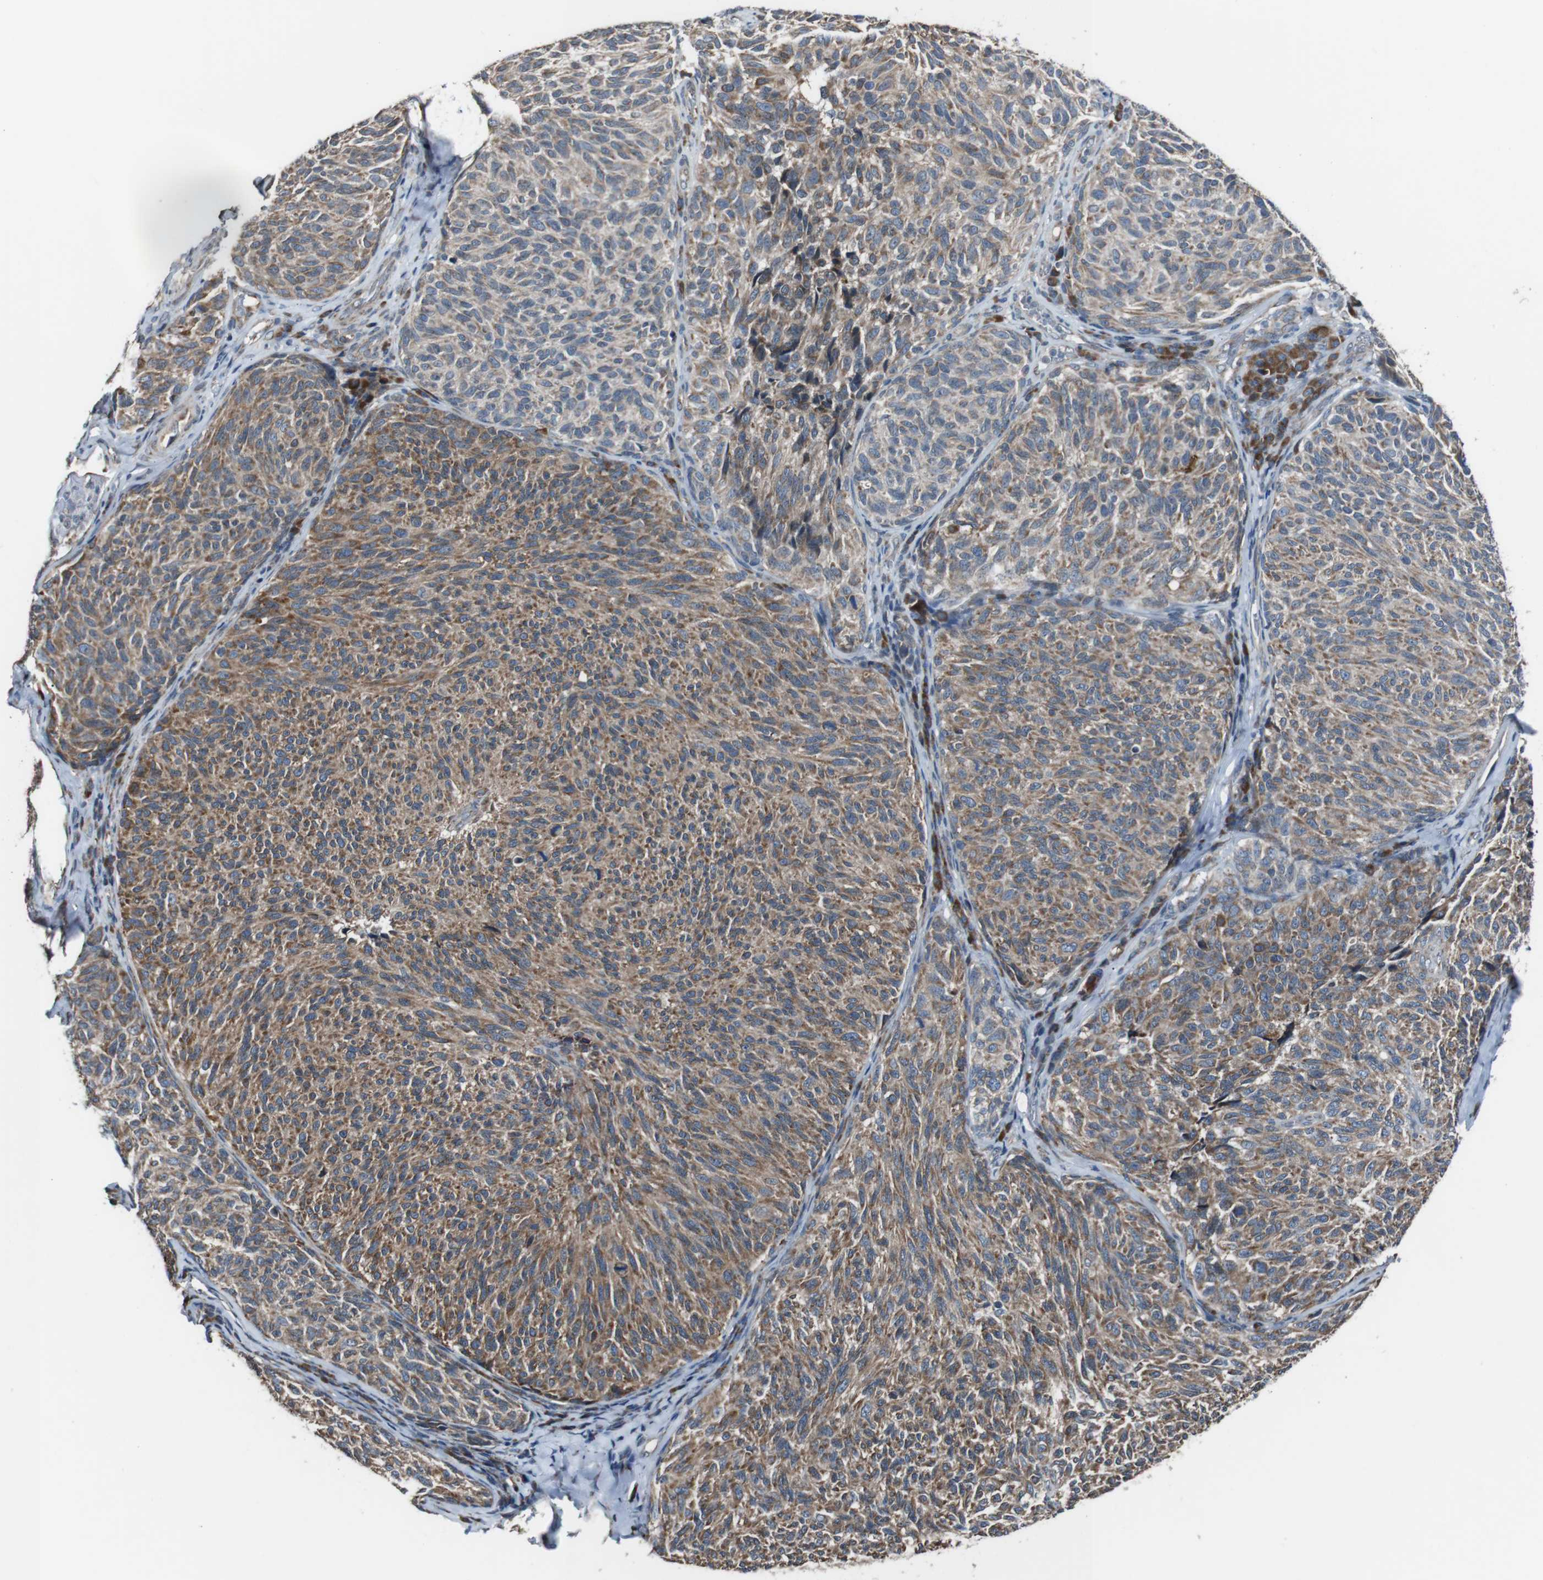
{"staining": {"intensity": "moderate", "quantity": "25%-75%", "location": "cytoplasmic/membranous"}, "tissue": "melanoma", "cell_type": "Tumor cells", "image_type": "cancer", "snomed": [{"axis": "morphology", "description": "Malignant melanoma, NOS"}, {"axis": "topography", "description": "Skin"}], "caption": "Immunohistochemistry (IHC) (DAB (3,3'-diaminobenzidine)) staining of human melanoma shows moderate cytoplasmic/membranous protein positivity in approximately 25%-75% of tumor cells. The staining was performed using DAB, with brown indicating positive protein expression. Nuclei are stained blue with hematoxylin.", "gene": "CISD2", "patient": {"sex": "female", "age": 73}}